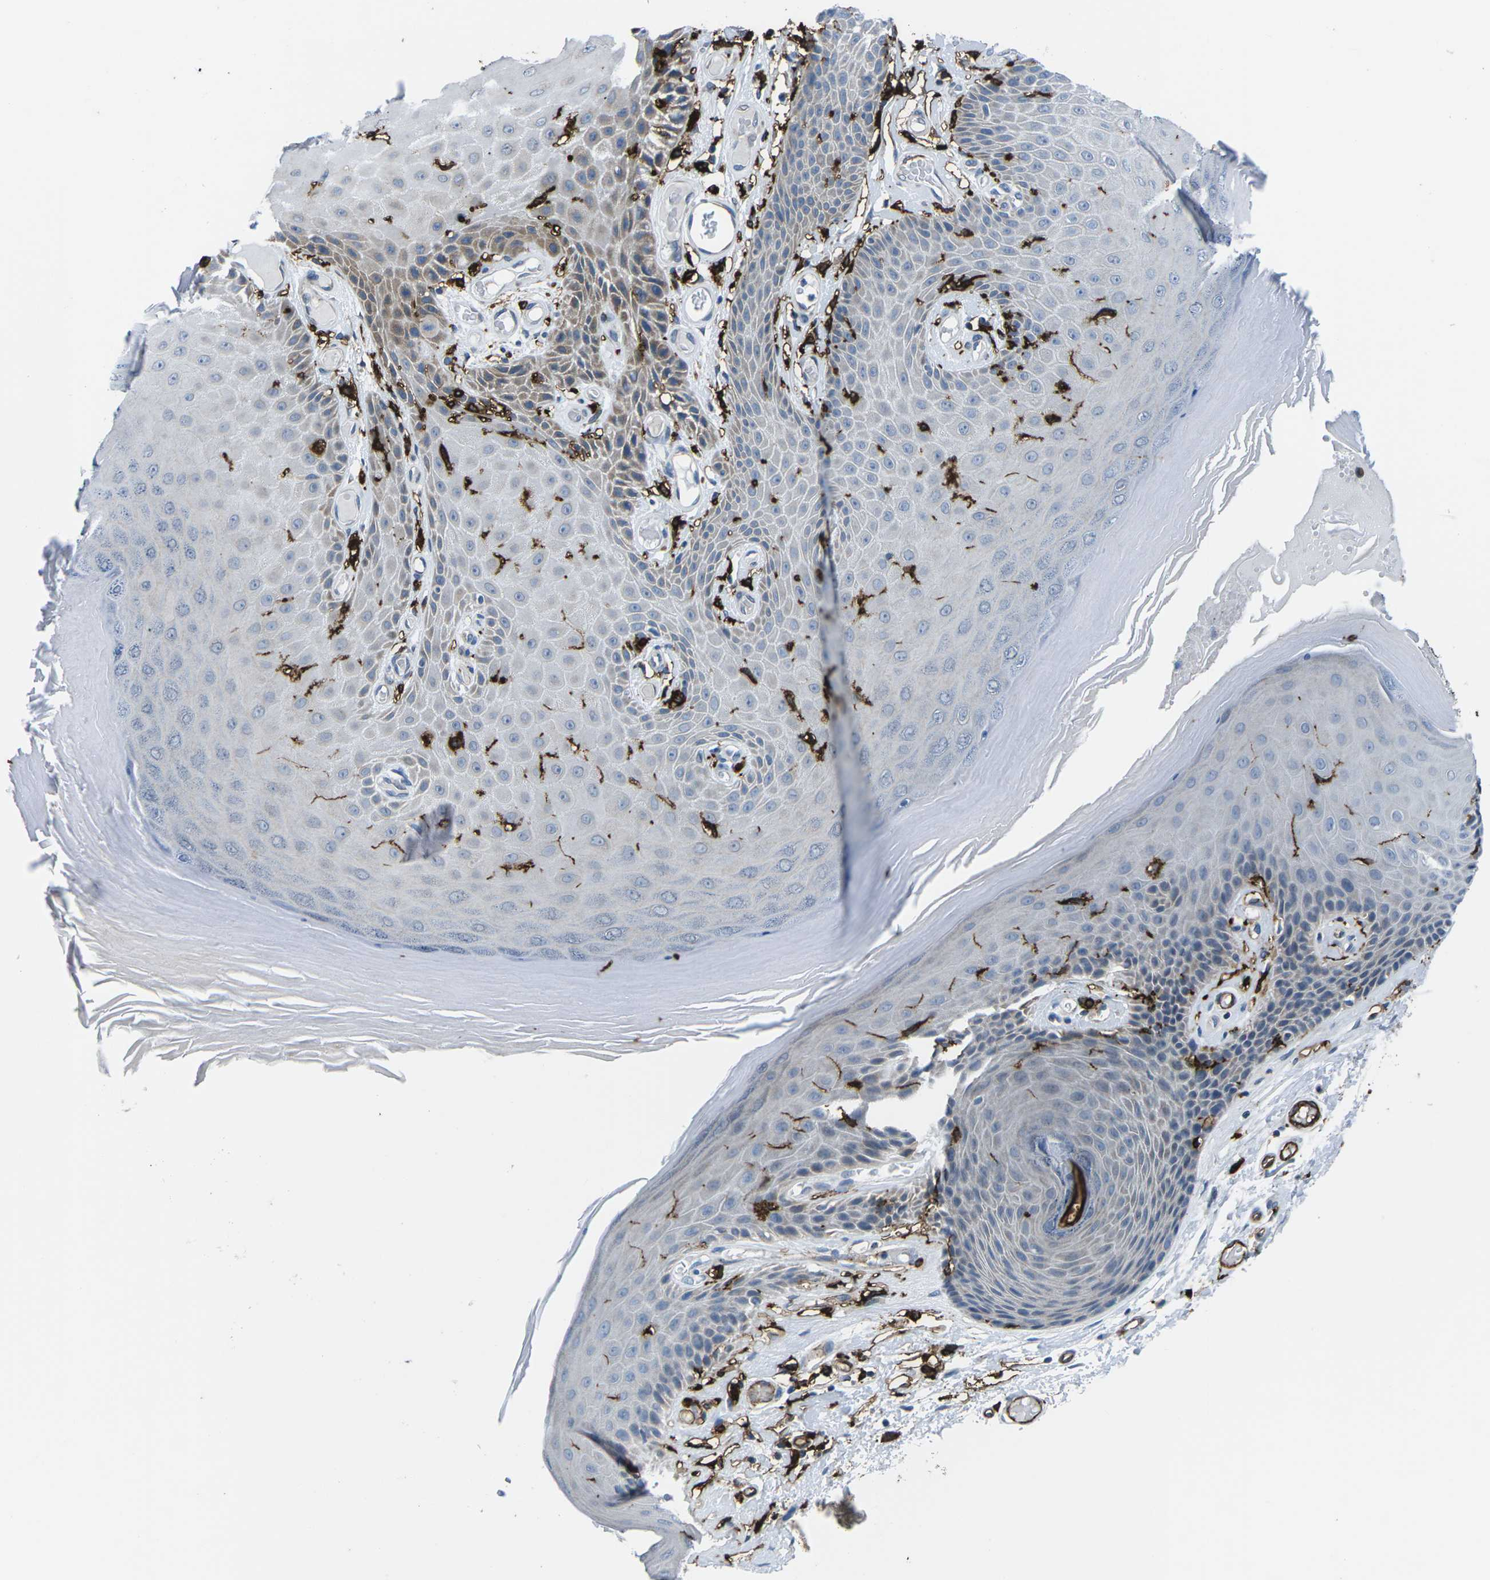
{"staining": {"intensity": "weak", "quantity": "<25%", "location": "cytoplasmic/membranous"}, "tissue": "skin", "cell_type": "Epidermal cells", "image_type": "normal", "snomed": [{"axis": "morphology", "description": "Normal tissue, NOS"}, {"axis": "topography", "description": "Vulva"}], "caption": "This is an IHC micrograph of benign human skin. There is no expression in epidermal cells.", "gene": "PTPN1", "patient": {"sex": "female", "age": 73}}